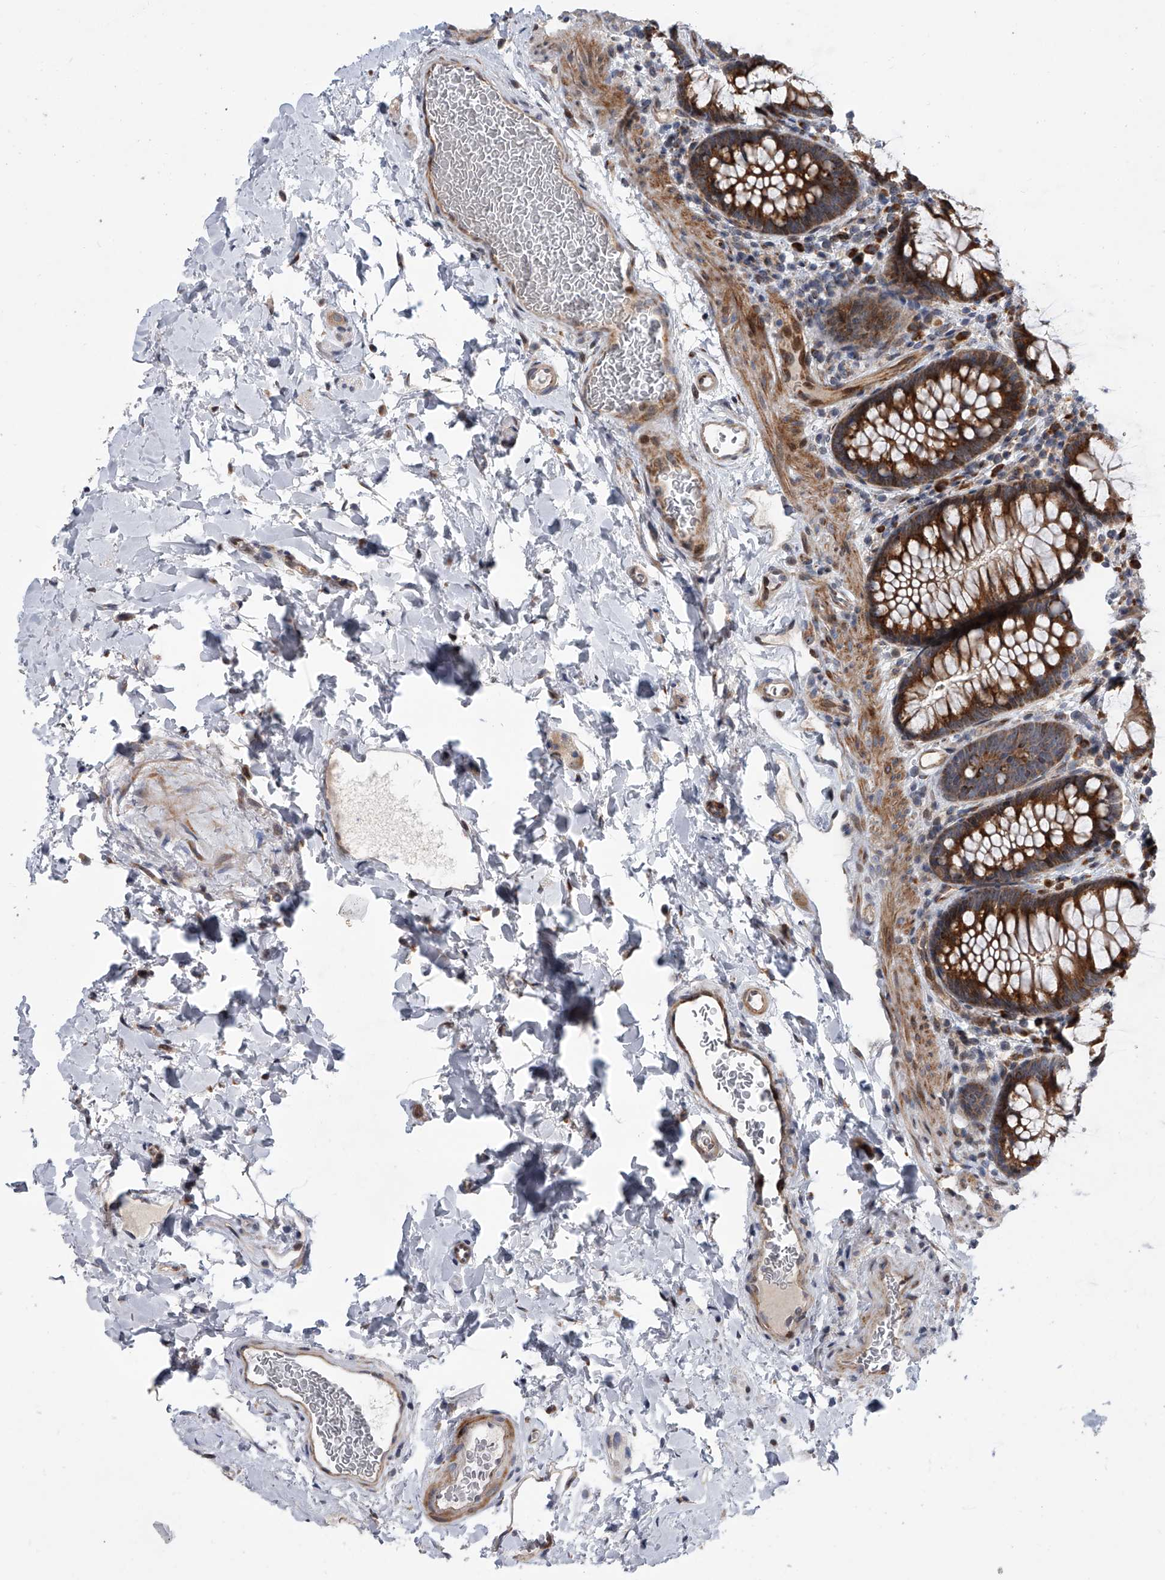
{"staining": {"intensity": "moderate", "quantity": ">75%", "location": "cytoplasmic/membranous"}, "tissue": "colon", "cell_type": "Endothelial cells", "image_type": "normal", "snomed": [{"axis": "morphology", "description": "Normal tissue, NOS"}, {"axis": "topography", "description": "Colon"}], "caption": "Immunohistochemical staining of normal colon demonstrates >75% levels of moderate cytoplasmic/membranous protein staining in approximately >75% of endothelial cells. Immunohistochemistry (ihc) stains the protein of interest in brown and the nuclei are stained blue.", "gene": "DLGAP2", "patient": {"sex": "female", "age": 62}}